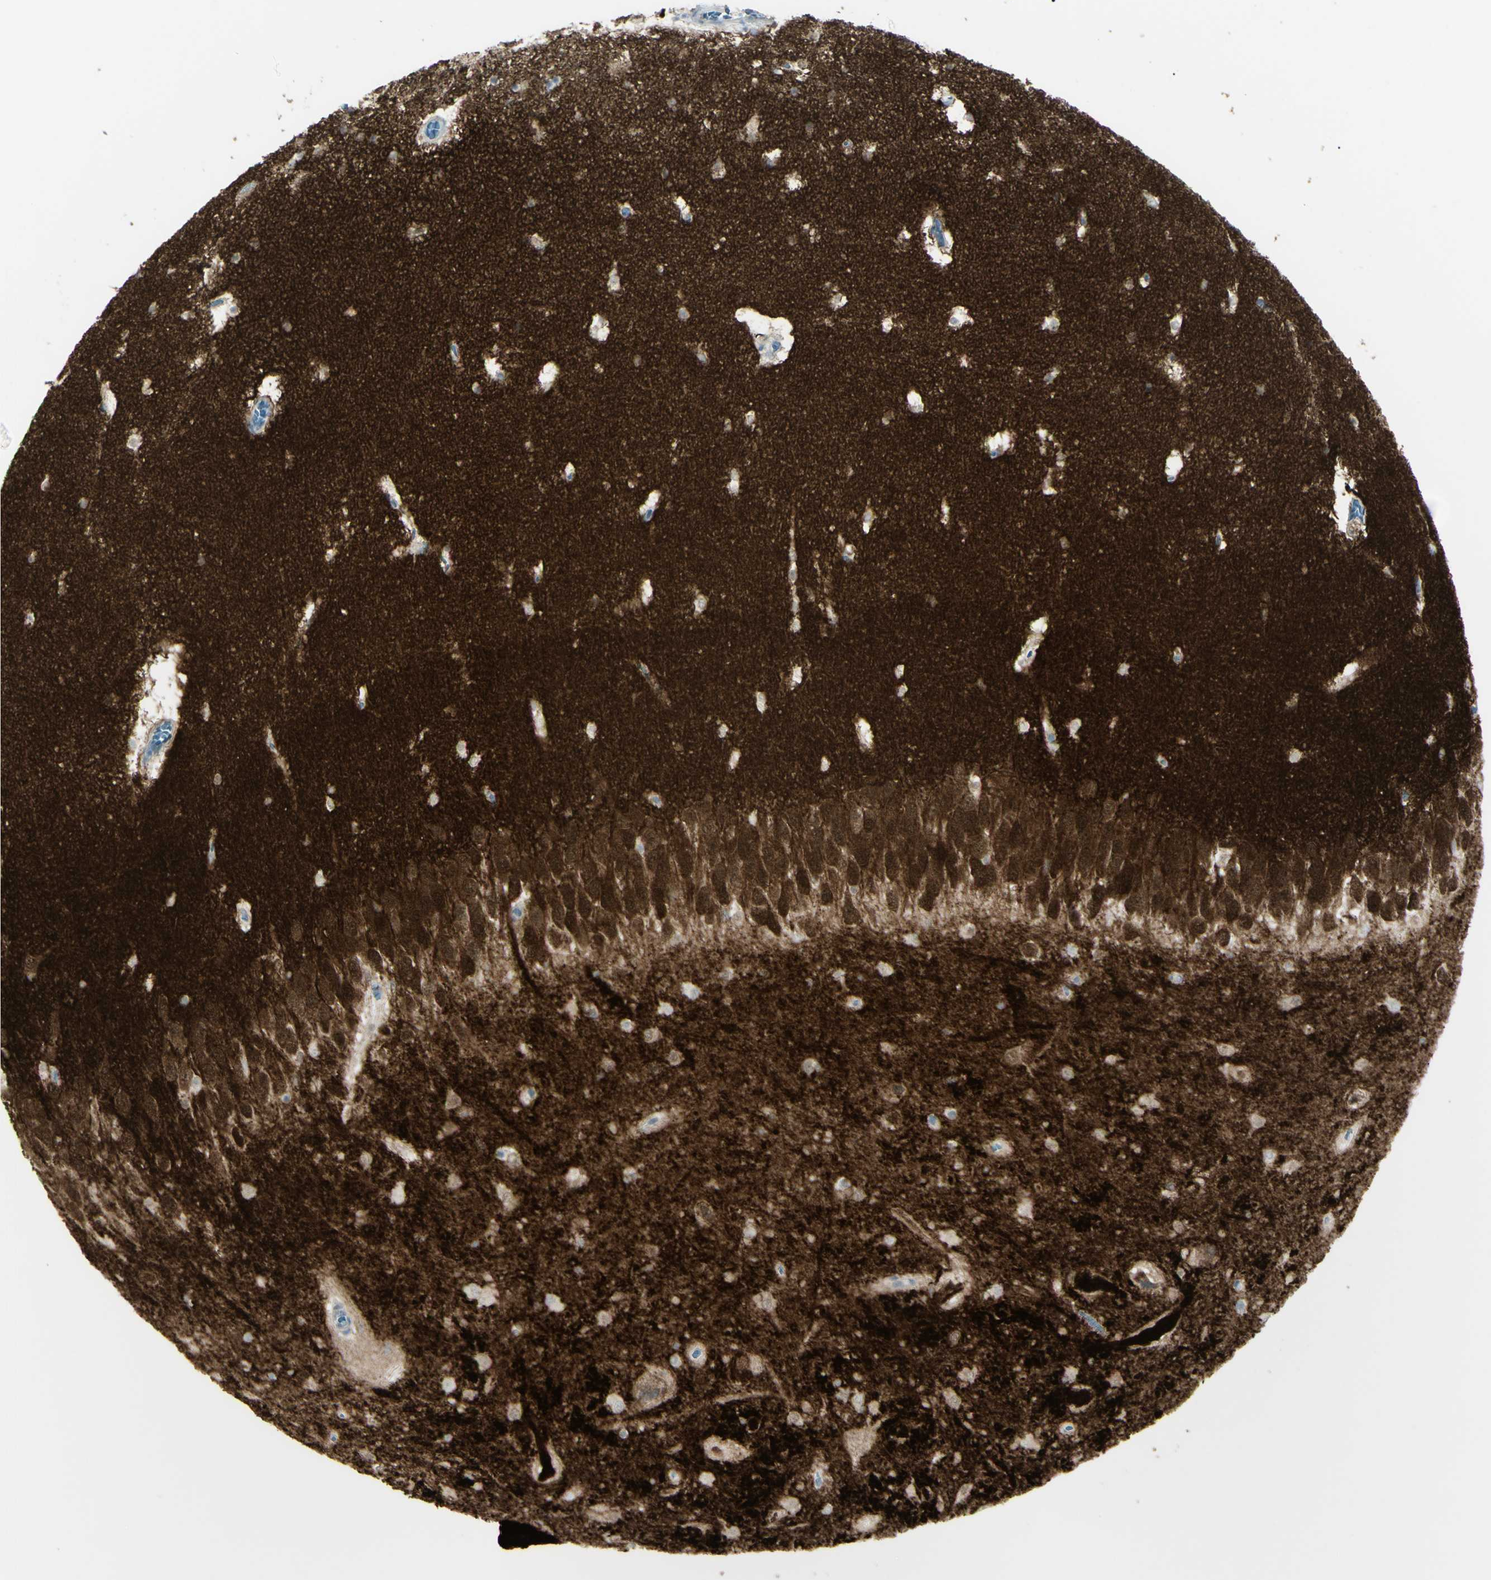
{"staining": {"intensity": "negative", "quantity": "none", "location": "none"}, "tissue": "hippocampus", "cell_type": "Glial cells", "image_type": "normal", "snomed": [{"axis": "morphology", "description": "Normal tissue, NOS"}, {"axis": "topography", "description": "Hippocampus"}], "caption": "The histopathology image displays no staining of glial cells in unremarkable hippocampus. (Brightfield microscopy of DAB (3,3'-diaminobenzidine) immunohistochemistry at high magnification).", "gene": "SH3GL2", "patient": {"sex": "male", "age": 45}}